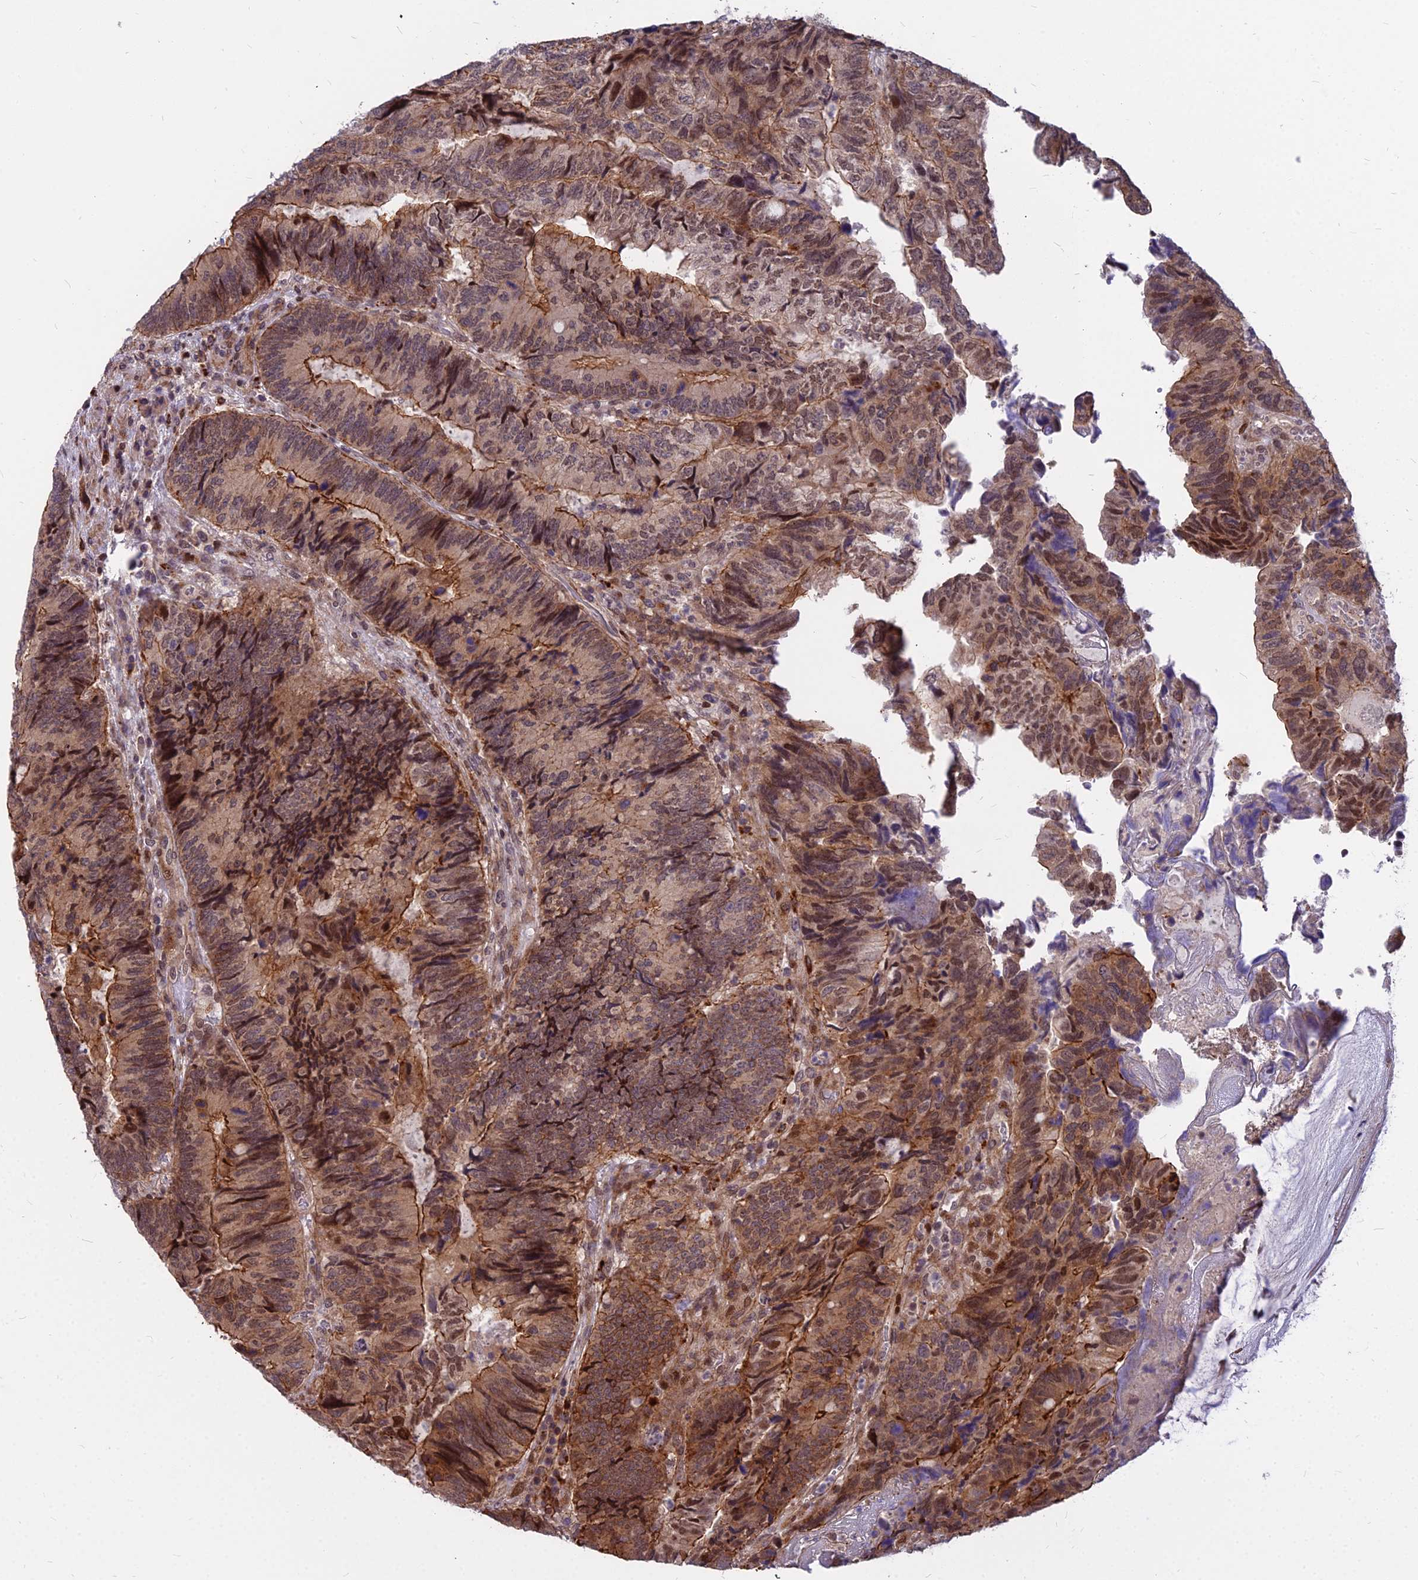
{"staining": {"intensity": "moderate", "quantity": ">75%", "location": "cytoplasmic/membranous,nuclear"}, "tissue": "colorectal cancer", "cell_type": "Tumor cells", "image_type": "cancer", "snomed": [{"axis": "morphology", "description": "Adenocarcinoma, NOS"}, {"axis": "topography", "description": "Colon"}], "caption": "Immunohistochemistry (IHC) histopathology image of colorectal cancer stained for a protein (brown), which demonstrates medium levels of moderate cytoplasmic/membranous and nuclear expression in about >75% of tumor cells.", "gene": "GLYATL3", "patient": {"sex": "female", "age": 67}}